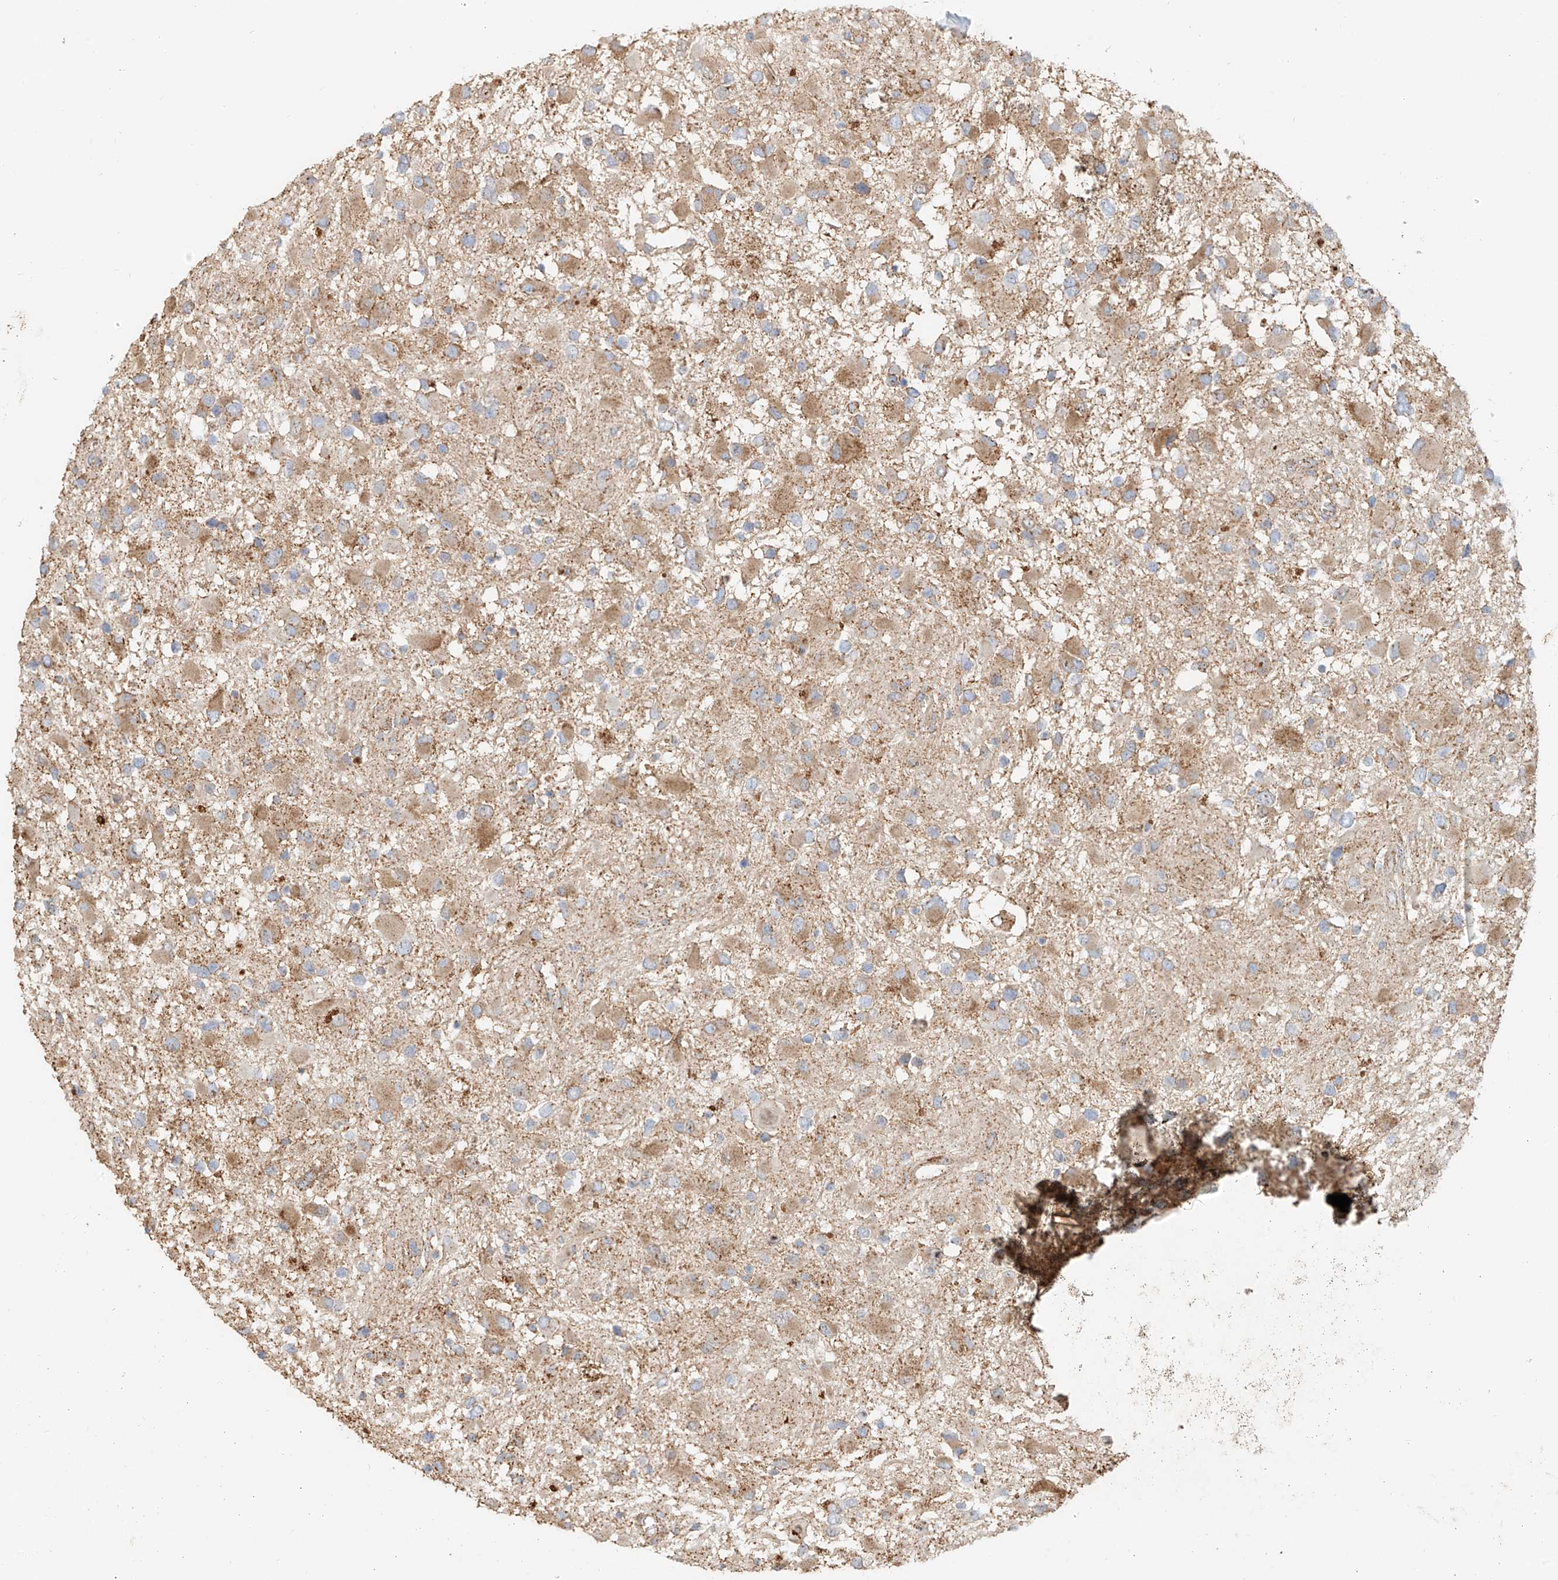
{"staining": {"intensity": "moderate", "quantity": "25%-75%", "location": "cytoplasmic/membranous"}, "tissue": "glioma", "cell_type": "Tumor cells", "image_type": "cancer", "snomed": [{"axis": "morphology", "description": "Glioma, malignant, High grade"}, {"axis": "topography", "description": "Brain"}], "caption": "The immunohistochemical stain shows moderate cytoplasmic/membranous positivity in tumor cells of malignant glioma (high-grade) tissue. (DAB (3,3'-diaminobenzidine) = brown stain, brightfield microscopy at high magnification).", "gene": "OCSTAMP", "patient": {"sex": "male", "age": 53}}